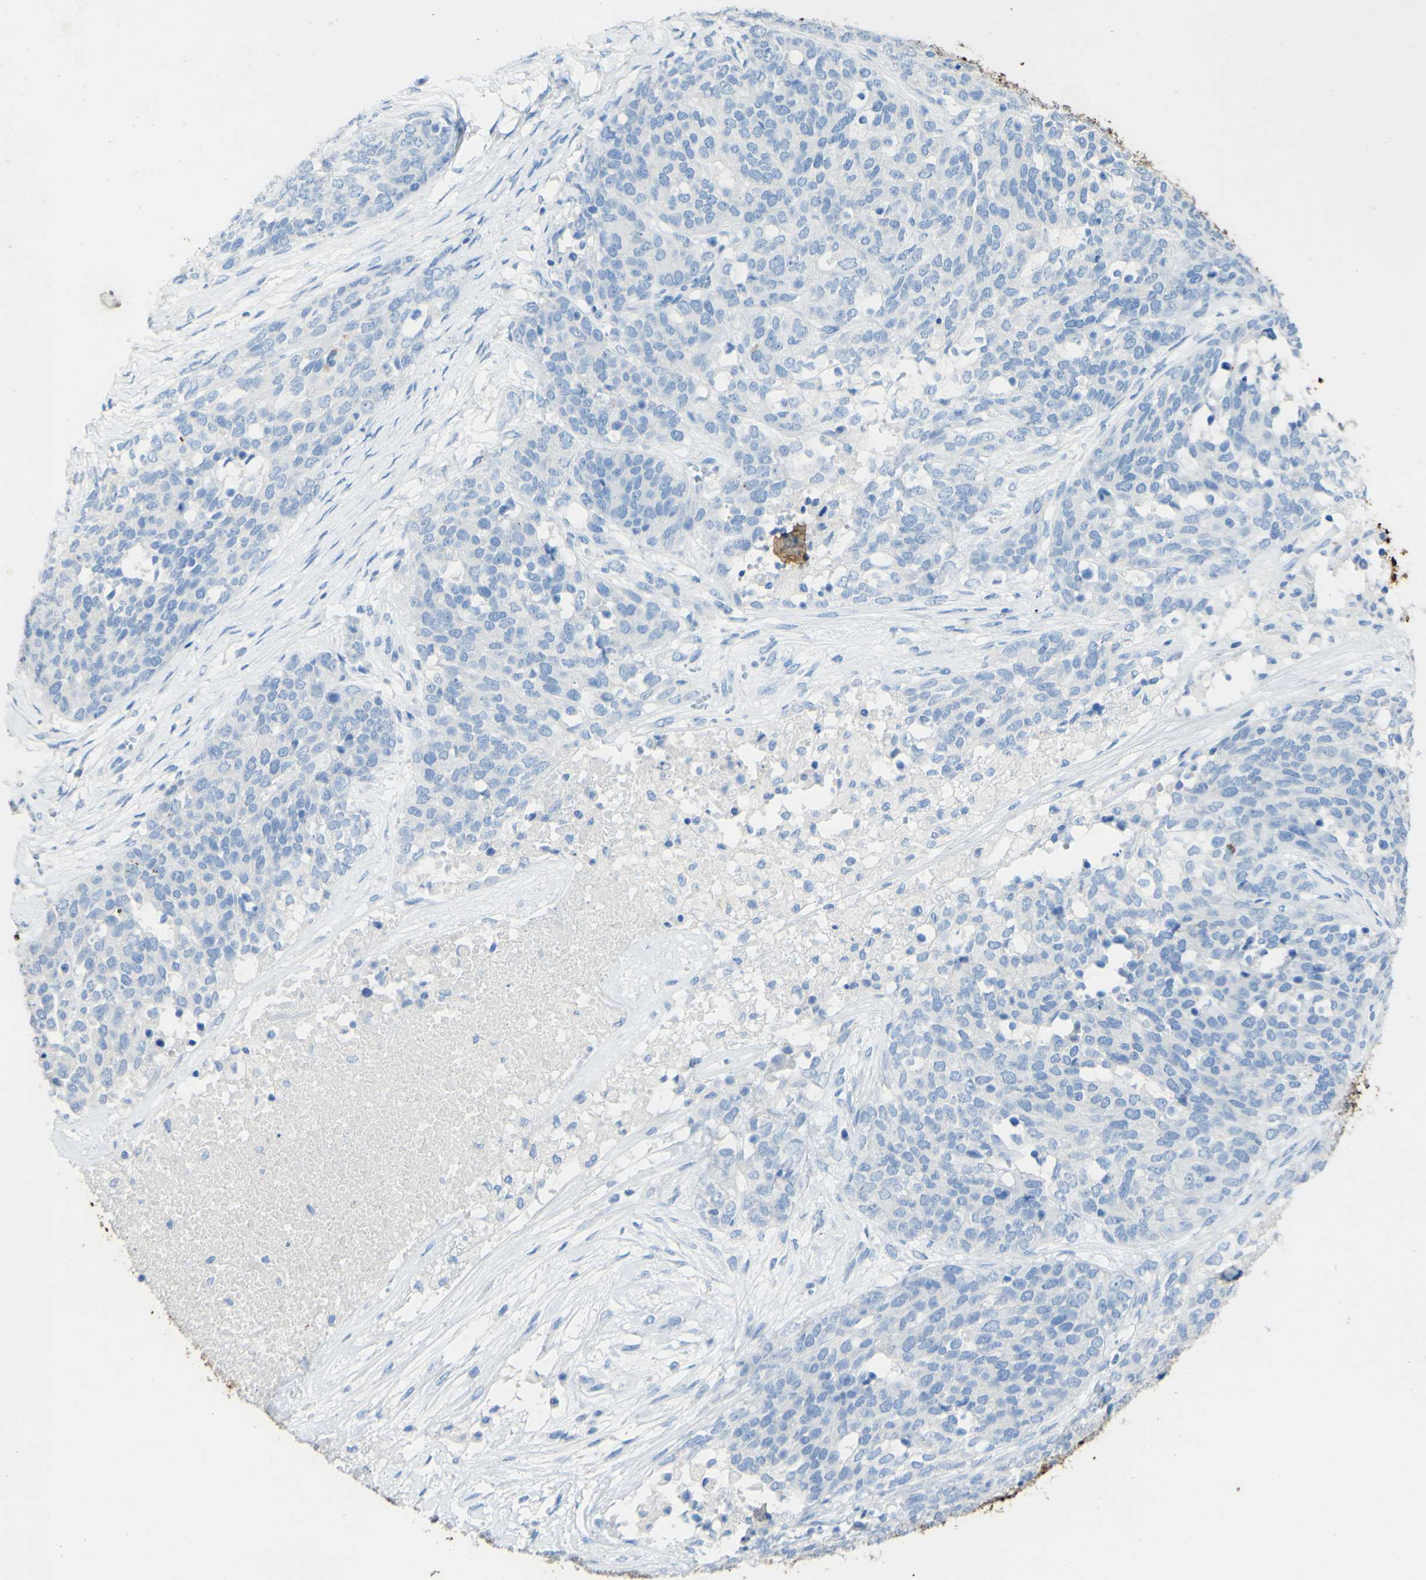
{"staining": {"intensity": "negative", "quantity": "none", "location": "none"}, "tissue": "ovarian cancer", "cell_type": "Tumor cells", "image_type": "cancer", "snomed": [{"axis": "morphology", "description": "Cystadenocarcinoma, serous, NOS"}, {"axis": "topography", "description": "Ovary"}], "caption": "Immunohistochemistry photomicrograph of neoplastic tissue: ovarian cancer stained with DAB (3,3'-diaminobenzidine) shows no significant protein positivity in tumor cells. (DAB (3,3'-diaminobenzidine) immunohistochemistry (IHC), high magnification).", "gene": "PIGR", "patient": {"sex": "female", "age": 44}}